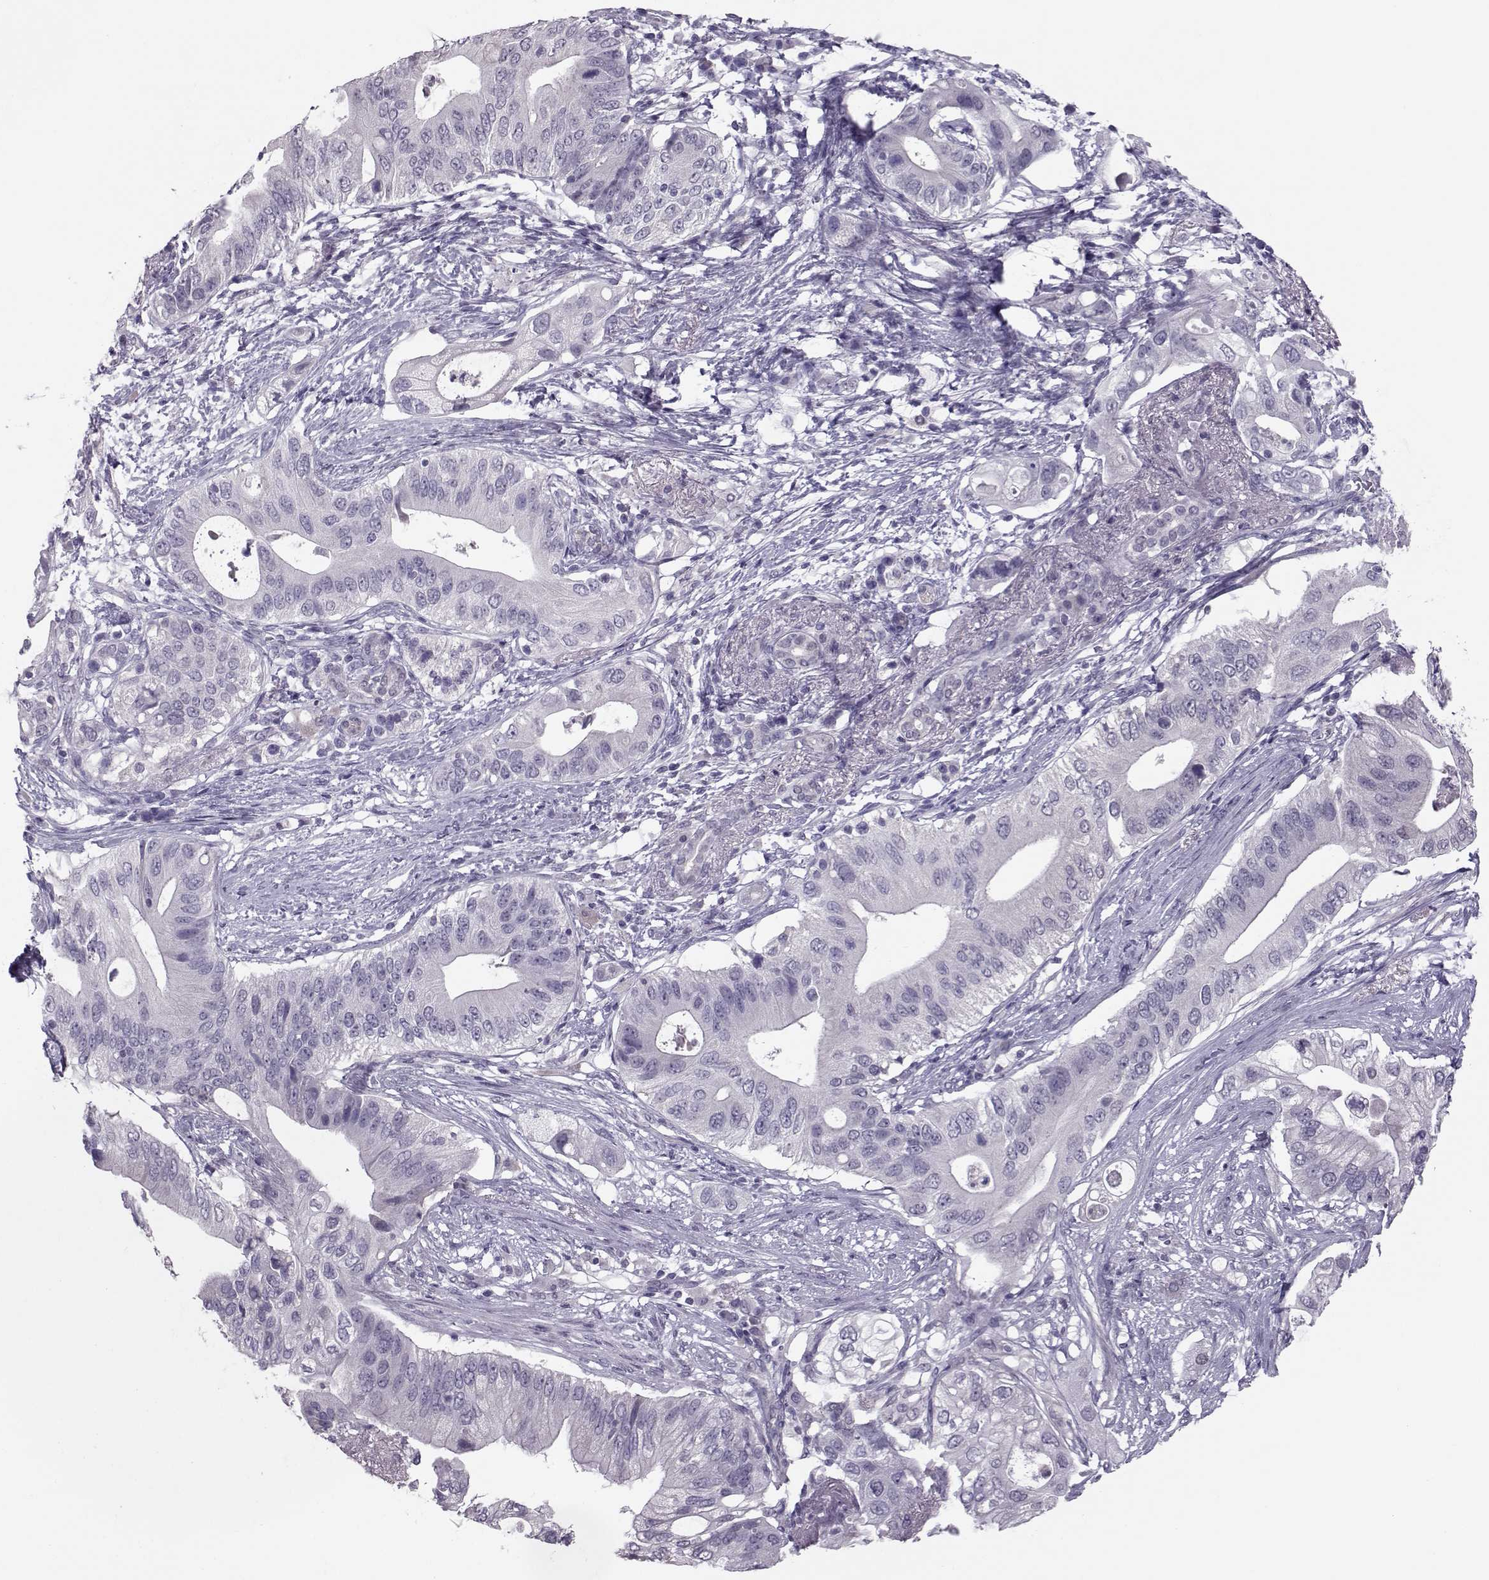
{"staining": {"intensity": "negative", "quantity": "none", "location": "none"}, "tissue": "pancreatic cancer", "cell_type": "Tumor cells", "image_type": "cancer", "snomed": [{"axis": "morphology", "description": "Adenocarcinoma, NOS"}, {"axis": "topography", "description": "Pancreas"}], "caption": "Immunohistochemical staining of human pancreatic cancer reveals no significant positivity in tumor cells.", "gene": "ASRGL1", "patient": {"sex": "female", "age": 72}}